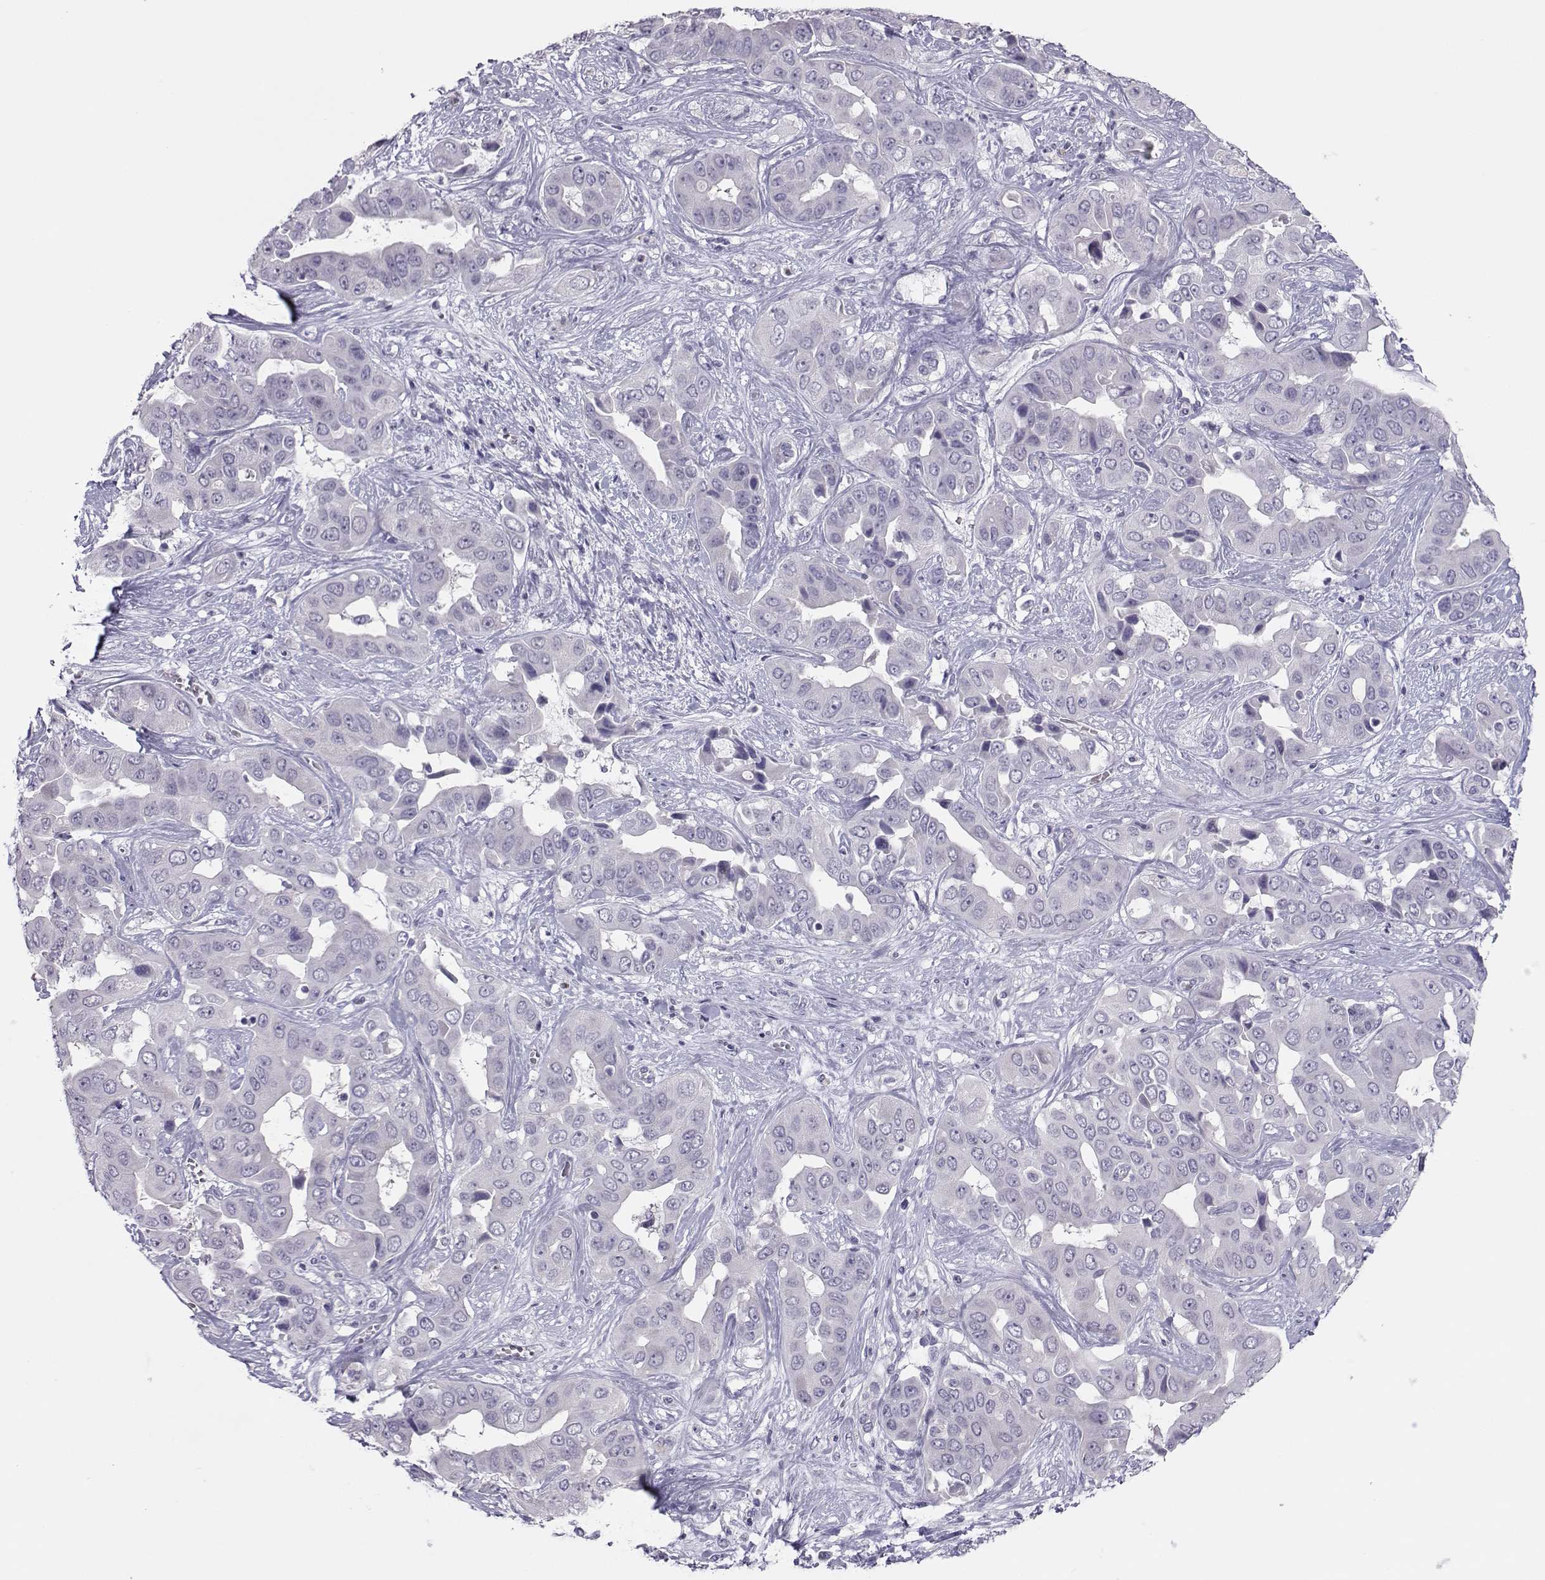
{"staining": {"intensity": "negative", "quantity": "none", "location": "none"}, "tissue": "liver cancer", "cell_type": "Tumor cells", "image_type": "cancer", "snomed": [{"axis": "morphology", "description": "Cholangiocarcinoma"}, {"axis": "topography", "description": "Liver"}], "caption": "Liver cancer was stained to show a protein in brown. There is no significant expression in tumor cells.", "gene": "TRPM7", "patient": {"sex": "female", "age": 52}}